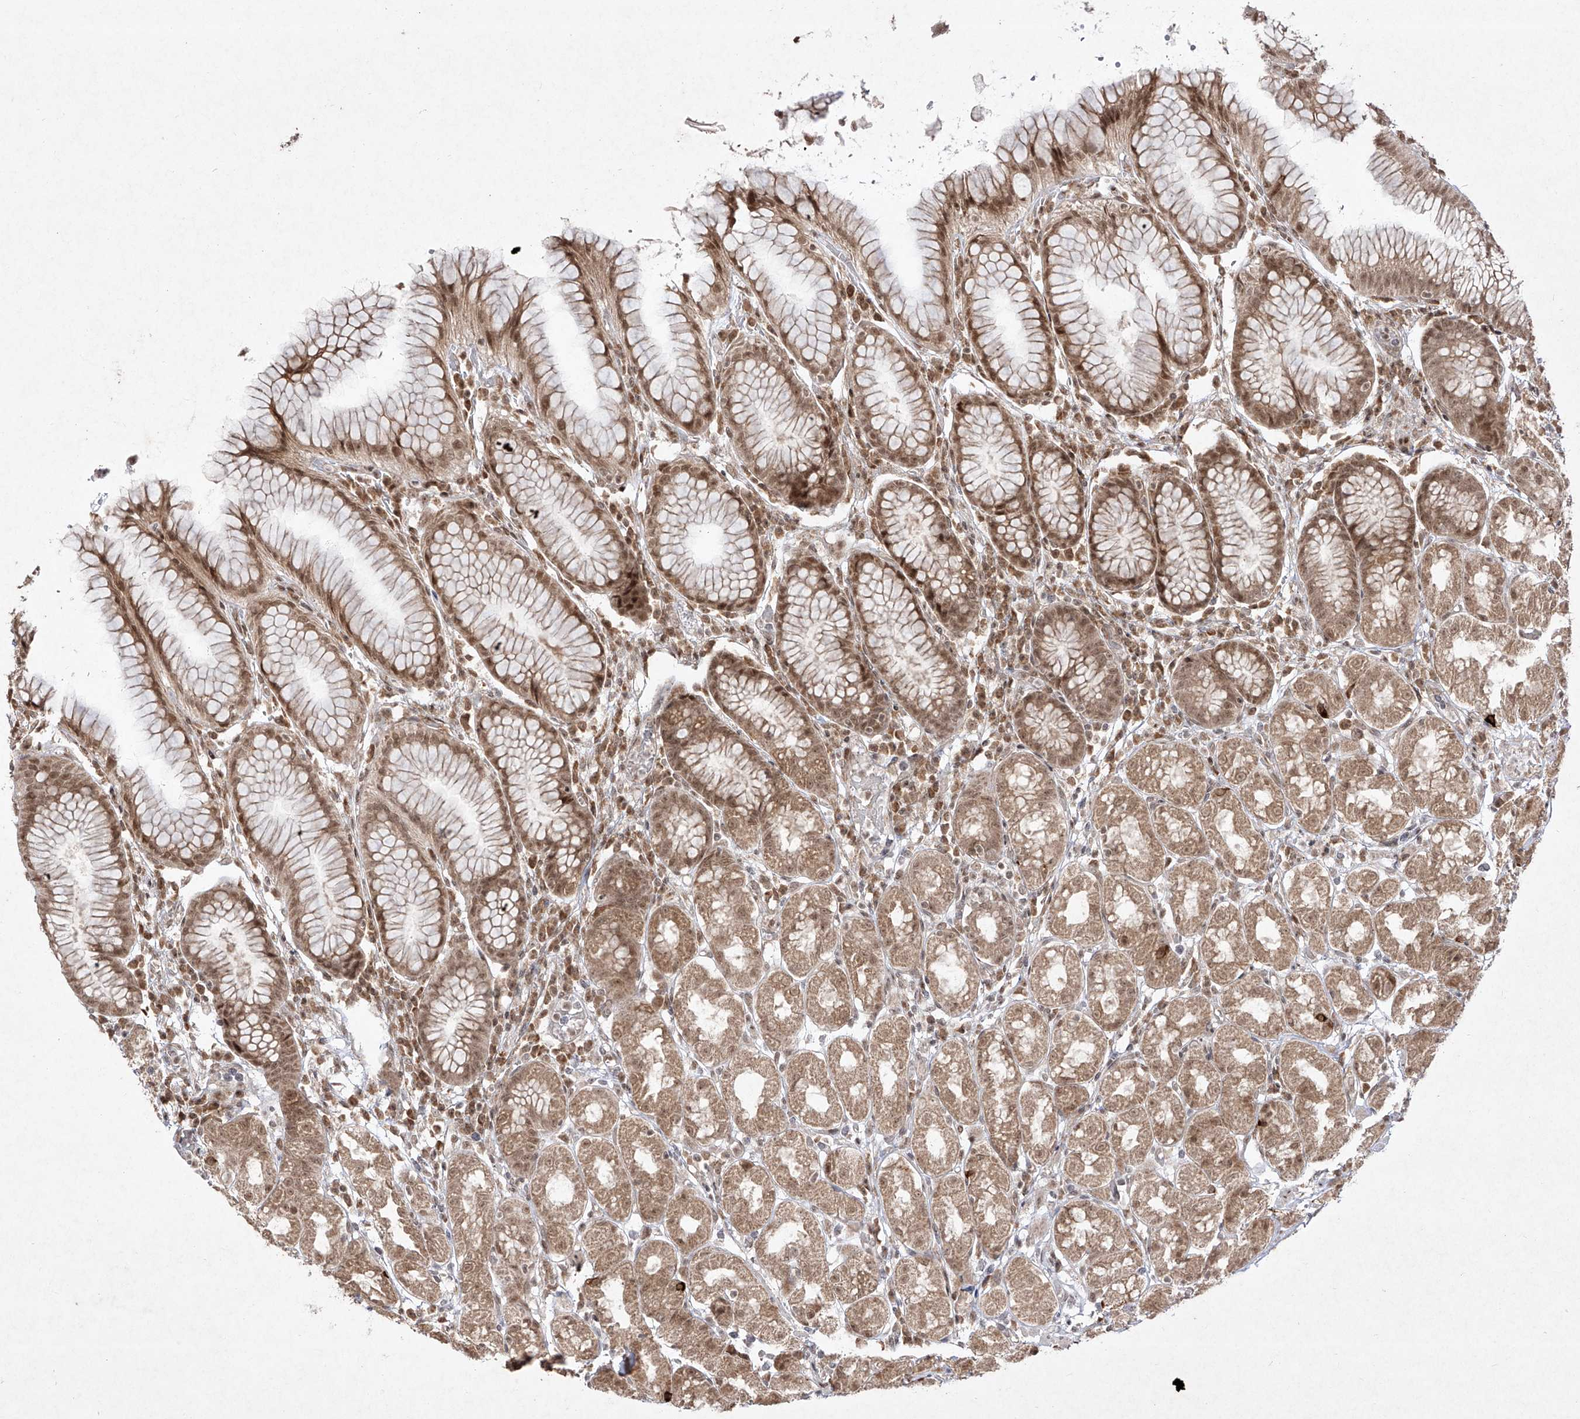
{"staining": {"intensity": "moderate", "quantity": ">75%", "location": "cytoplasmic/membranous,nuclear"}, "tissue": "stomach", "cell_type": "Glandular cells", "image_type": "normal", "snomed": [{"axis": "morphology", "description": "Normal tissue, NOS"}, {"axis": "topography", "description": "Stomach, lower"}], "caption": "Immunohistochemistry photomicrograph of unremarkable stomach: human stomach stained using immunohistochemistry (IHC) shows medium levels of moderate protein expression localized specifically in the cytoplasmic/membranous,nuclear of glandular cells, appearing as a cytoplasmic/membranous,nuclear brown color.", "gene": "SNRNP27", "patient": {"sex": "female", "age": 56}}